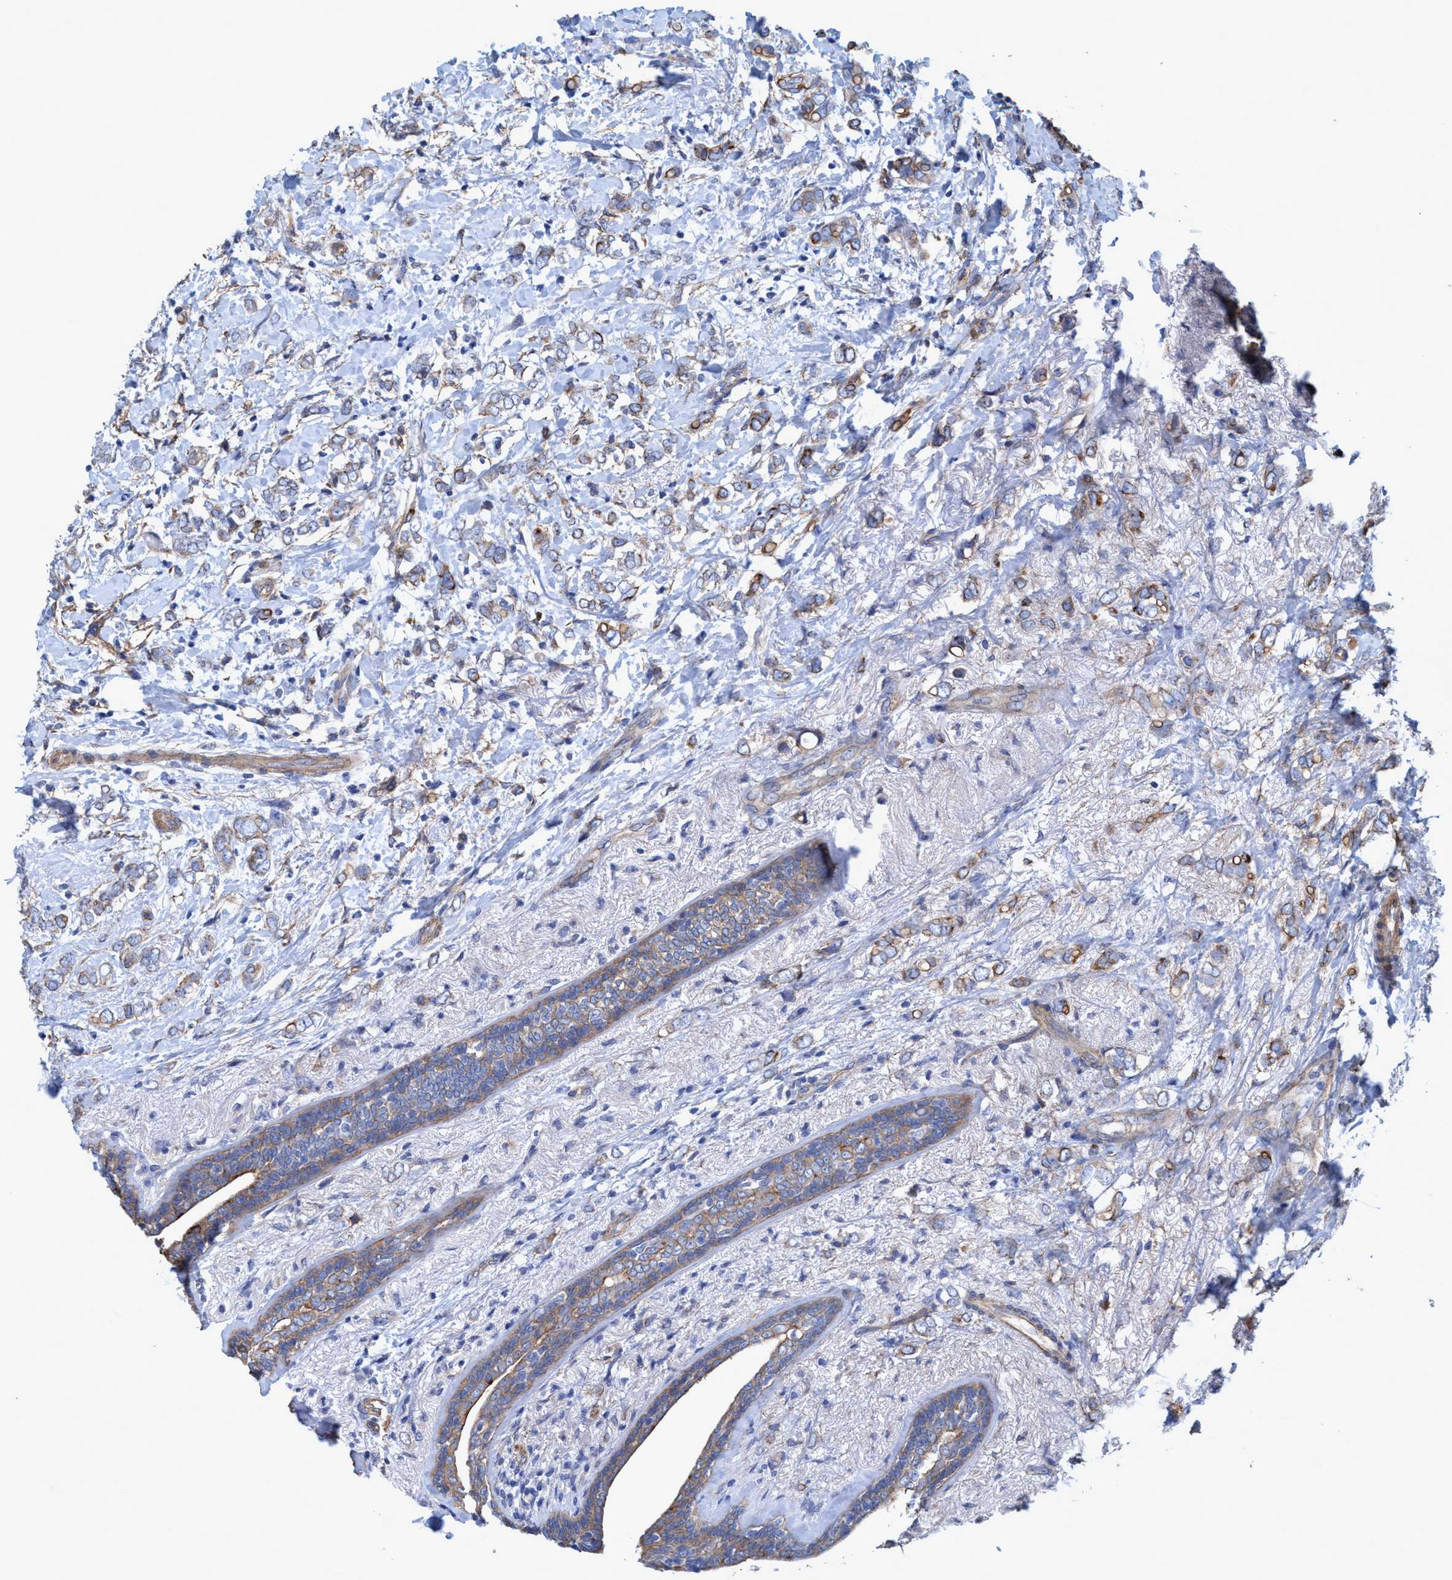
{"staining": {"intensity": "moderate", "quantity": "25%-75%", "location": "cytoplasmic/membranous"}, "tissue": "breast cancer", "cell_type": "Tumor cells", "image_type": "cancer", "snomed": [{"axis": "morphology", "description": "Normal tissue, NOS"}, {"axis": "morphology", "description": "Lobular carcinoma"}, {"axis": "topography", "description": "Breast"}], "caption": "An IHC histopathology image of tumor tissue is shown. Protein staining in brown highlights moderate cytoplasmic/membranous positivity in breast cancer within tumor cells.", "gene": "GULP1", "patient": {"sex": "female", "age": 47}}